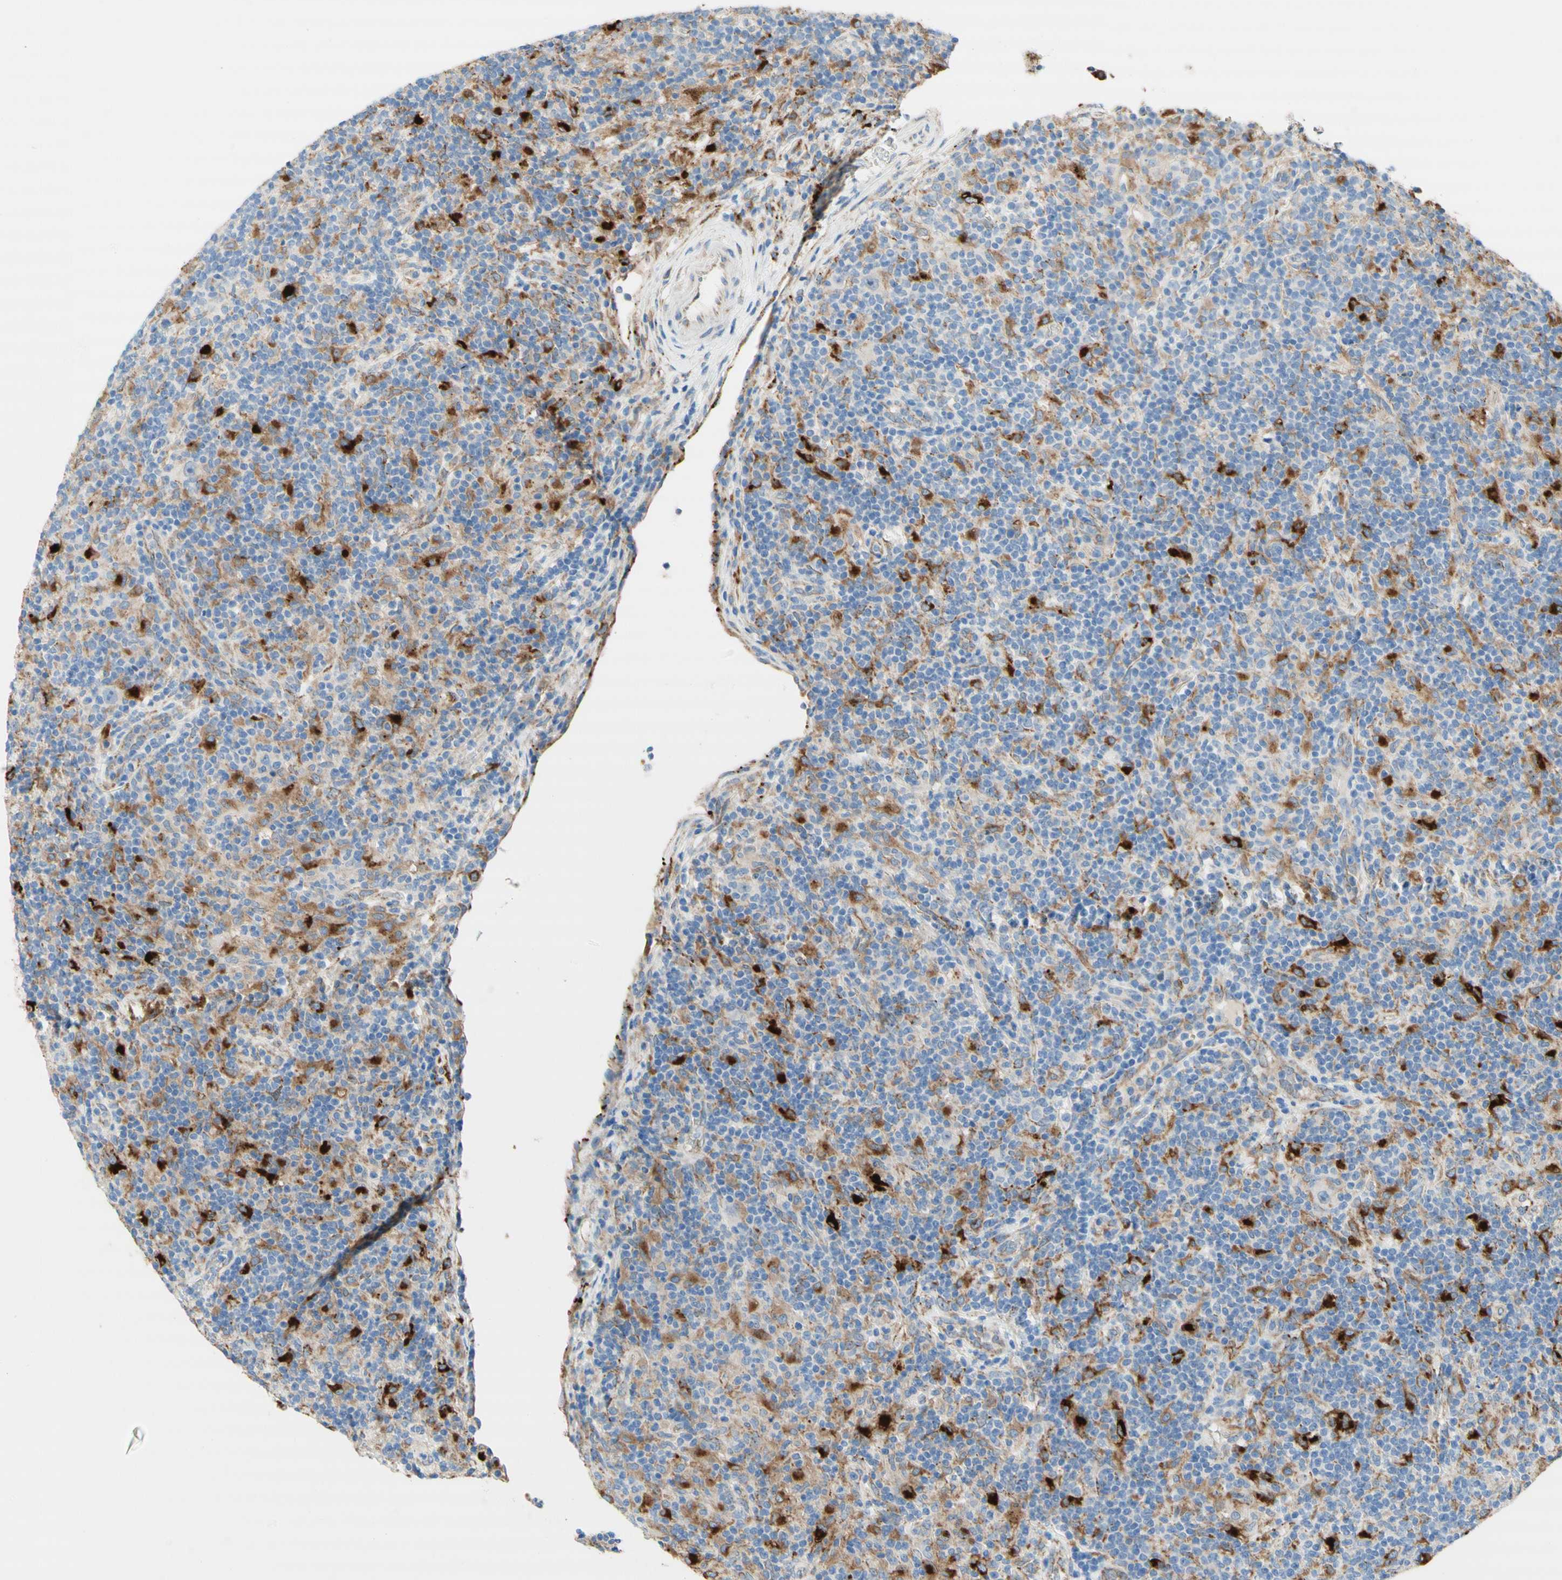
{"staining": {"intensity": "negative", "quantity": "none", "location": "none"}, "tissue": "lymphoma", "cell_type": "Tumor cells", "image_type": "cancer", "snomed": [{"axis": "morphology", "description": "Hodgkin's disease, NOS"}, {"axis": "topography", "description": "Lymph node"}], "caption": "DAB (3,3'-diaminobenzidine) immunohistochemical staining of human lymphoma exhibits no significant positivity in tumor cells.", "gene": "URB2", "patient": {"sex": "male", "age": 70}}